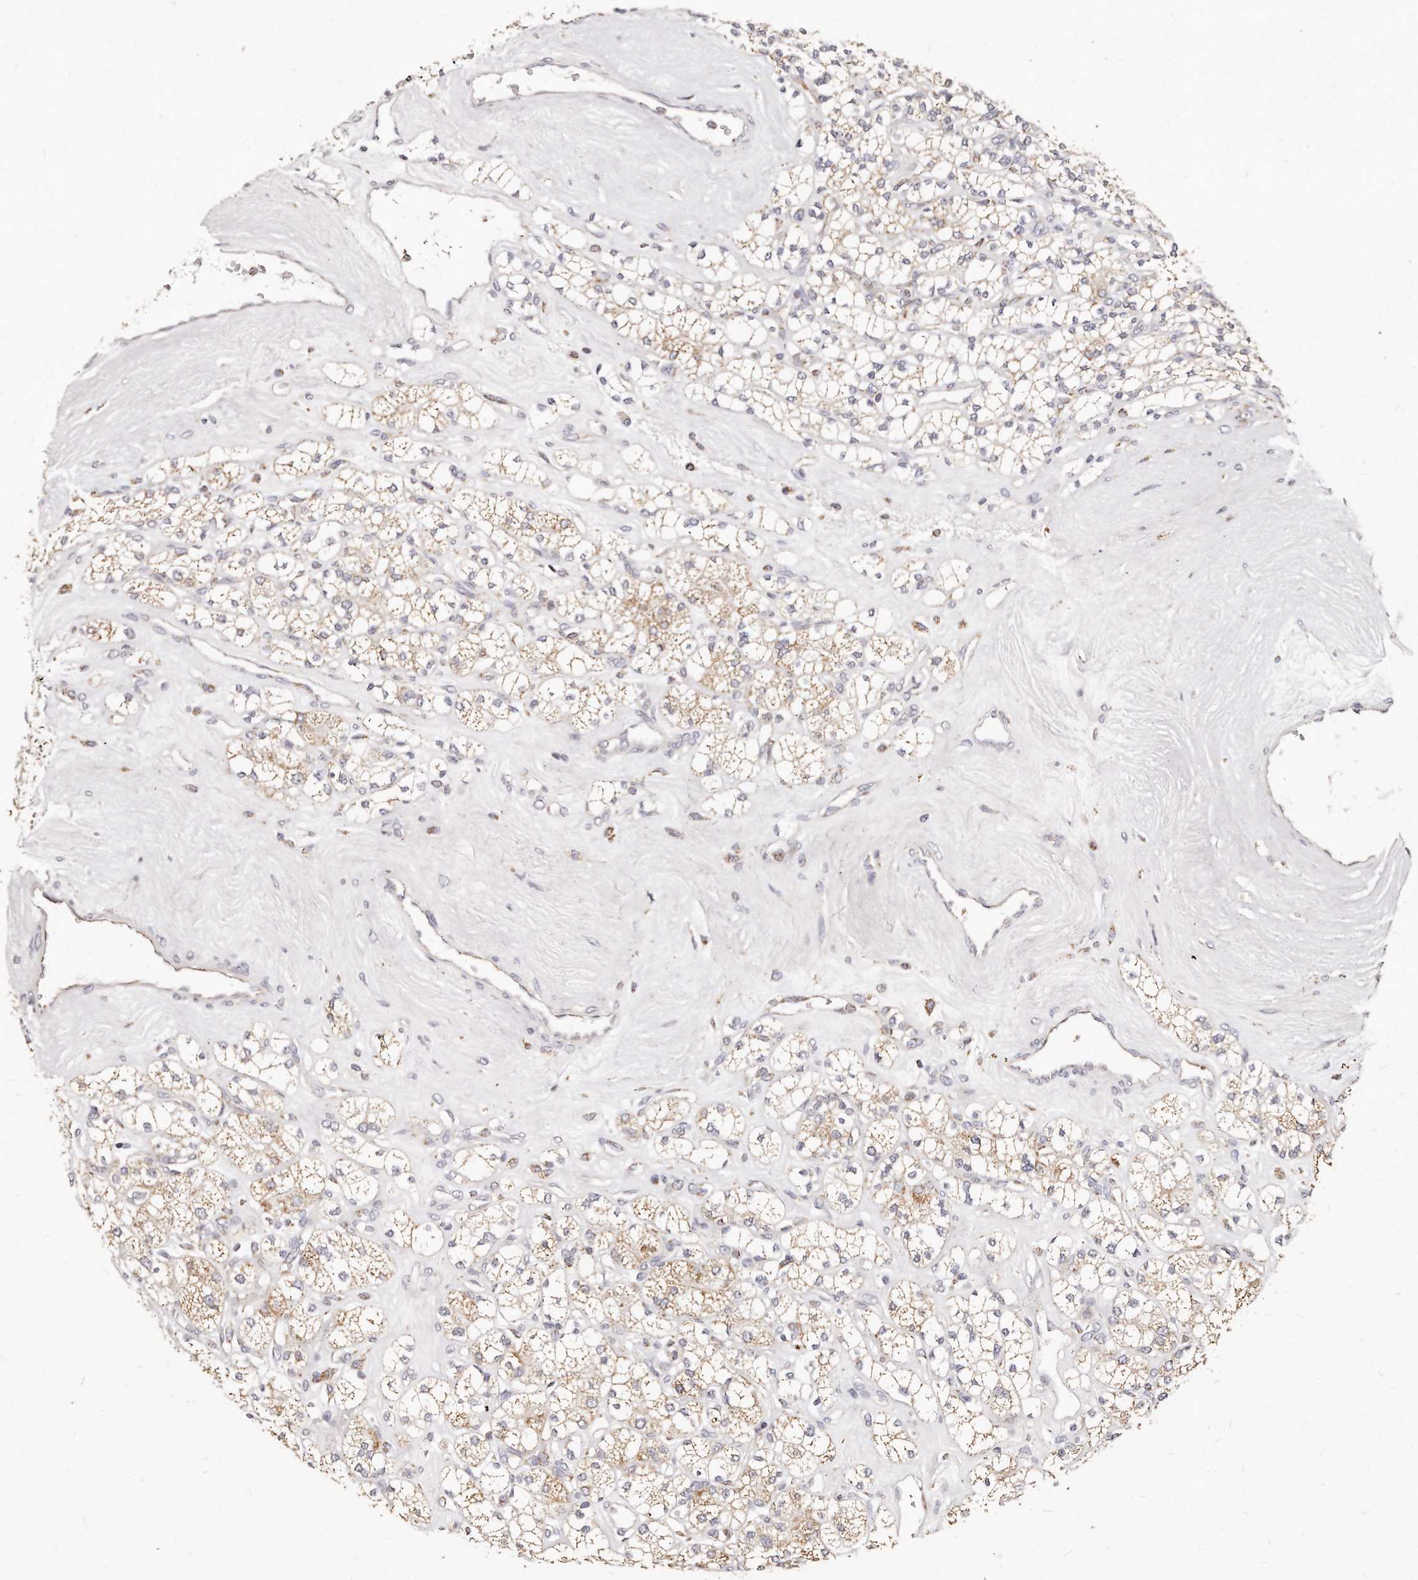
{"staining": {"intensity": "moderate", "quantity": ">75%", "location": "cytoplasmic/membranous"}, "tissue": "renal cancer", "cell_type": "Tumor cells", "image_type": "cancer", "snomed": [{"axis": "morphology", "description": "Adenocarcinoma, NOS"}, {"axis": "topography", "description": "Kidney"}], "caption": "DAB immunohistochemical staining of renal cancer (adenocarcinoma) demonstrates moderate cytoplasmic/membranous protein staining in about >75% of tumor cells. (DAB (3,3'-diaminobenzidine) = brown stain, brightfield microscopy at high magnification).", "gene": "RTKN", "patient": {"sex": "male", "age": 77}}